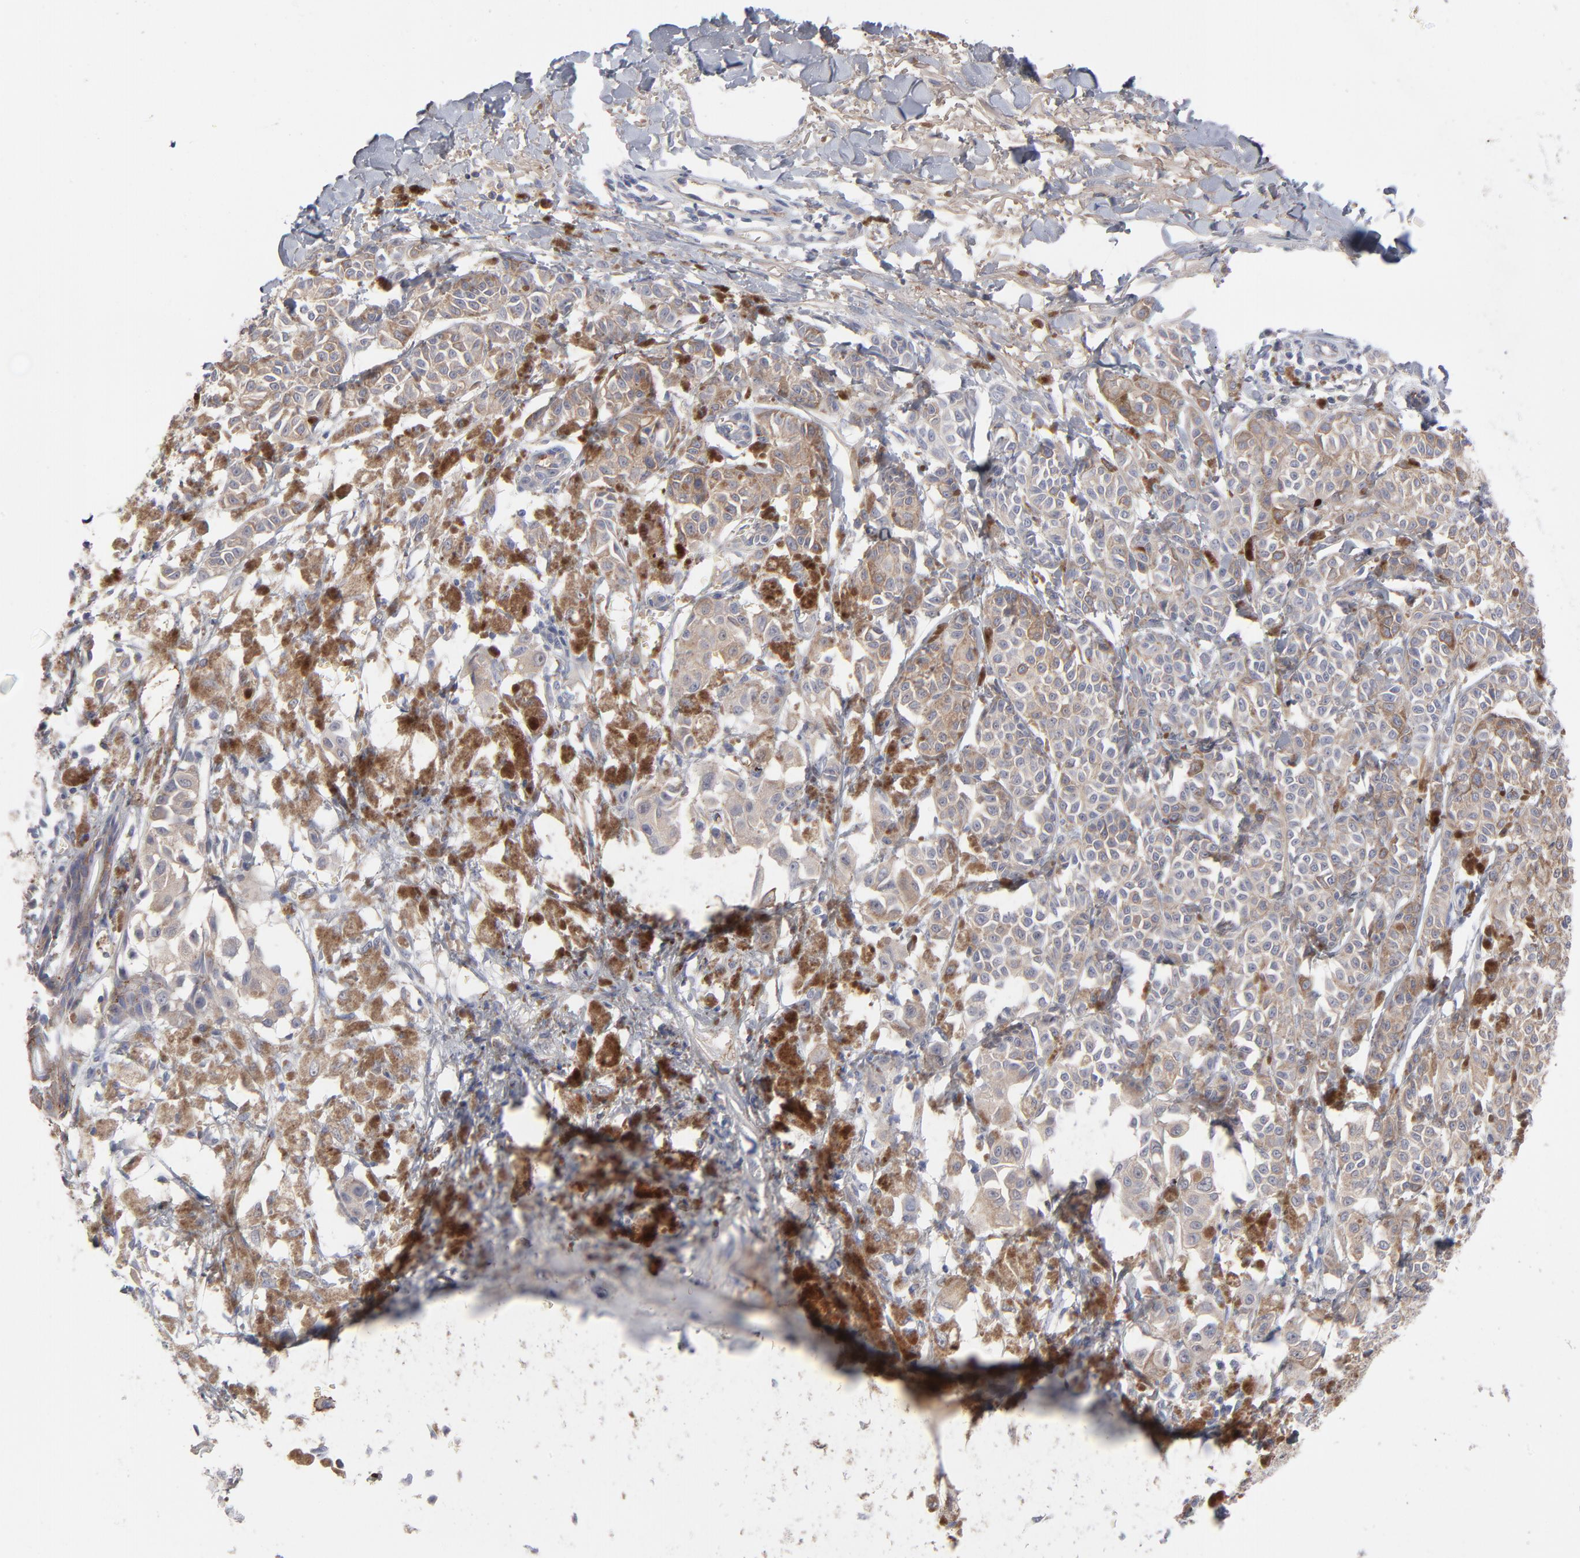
{"staining": {"intensity": "weak", "quantity": "25%-75%", "location": "cytoplasmic/membranous"}, "tissue": "melanoma", "cell_type": "Tumor cells", "image_type": "cancer", "snomed": [{"axis": "morphology", "description": "Malignant melanoma, NOS"}, {"axis": "topography", "description": "Skin"}], "caption": "Weak cytoplasmic/membranous expression is identified in about 25%-75% of tumor cells in malignant melanoma.", "gene": "CCR3", "patient": {"sex": "male", "age": 76}}